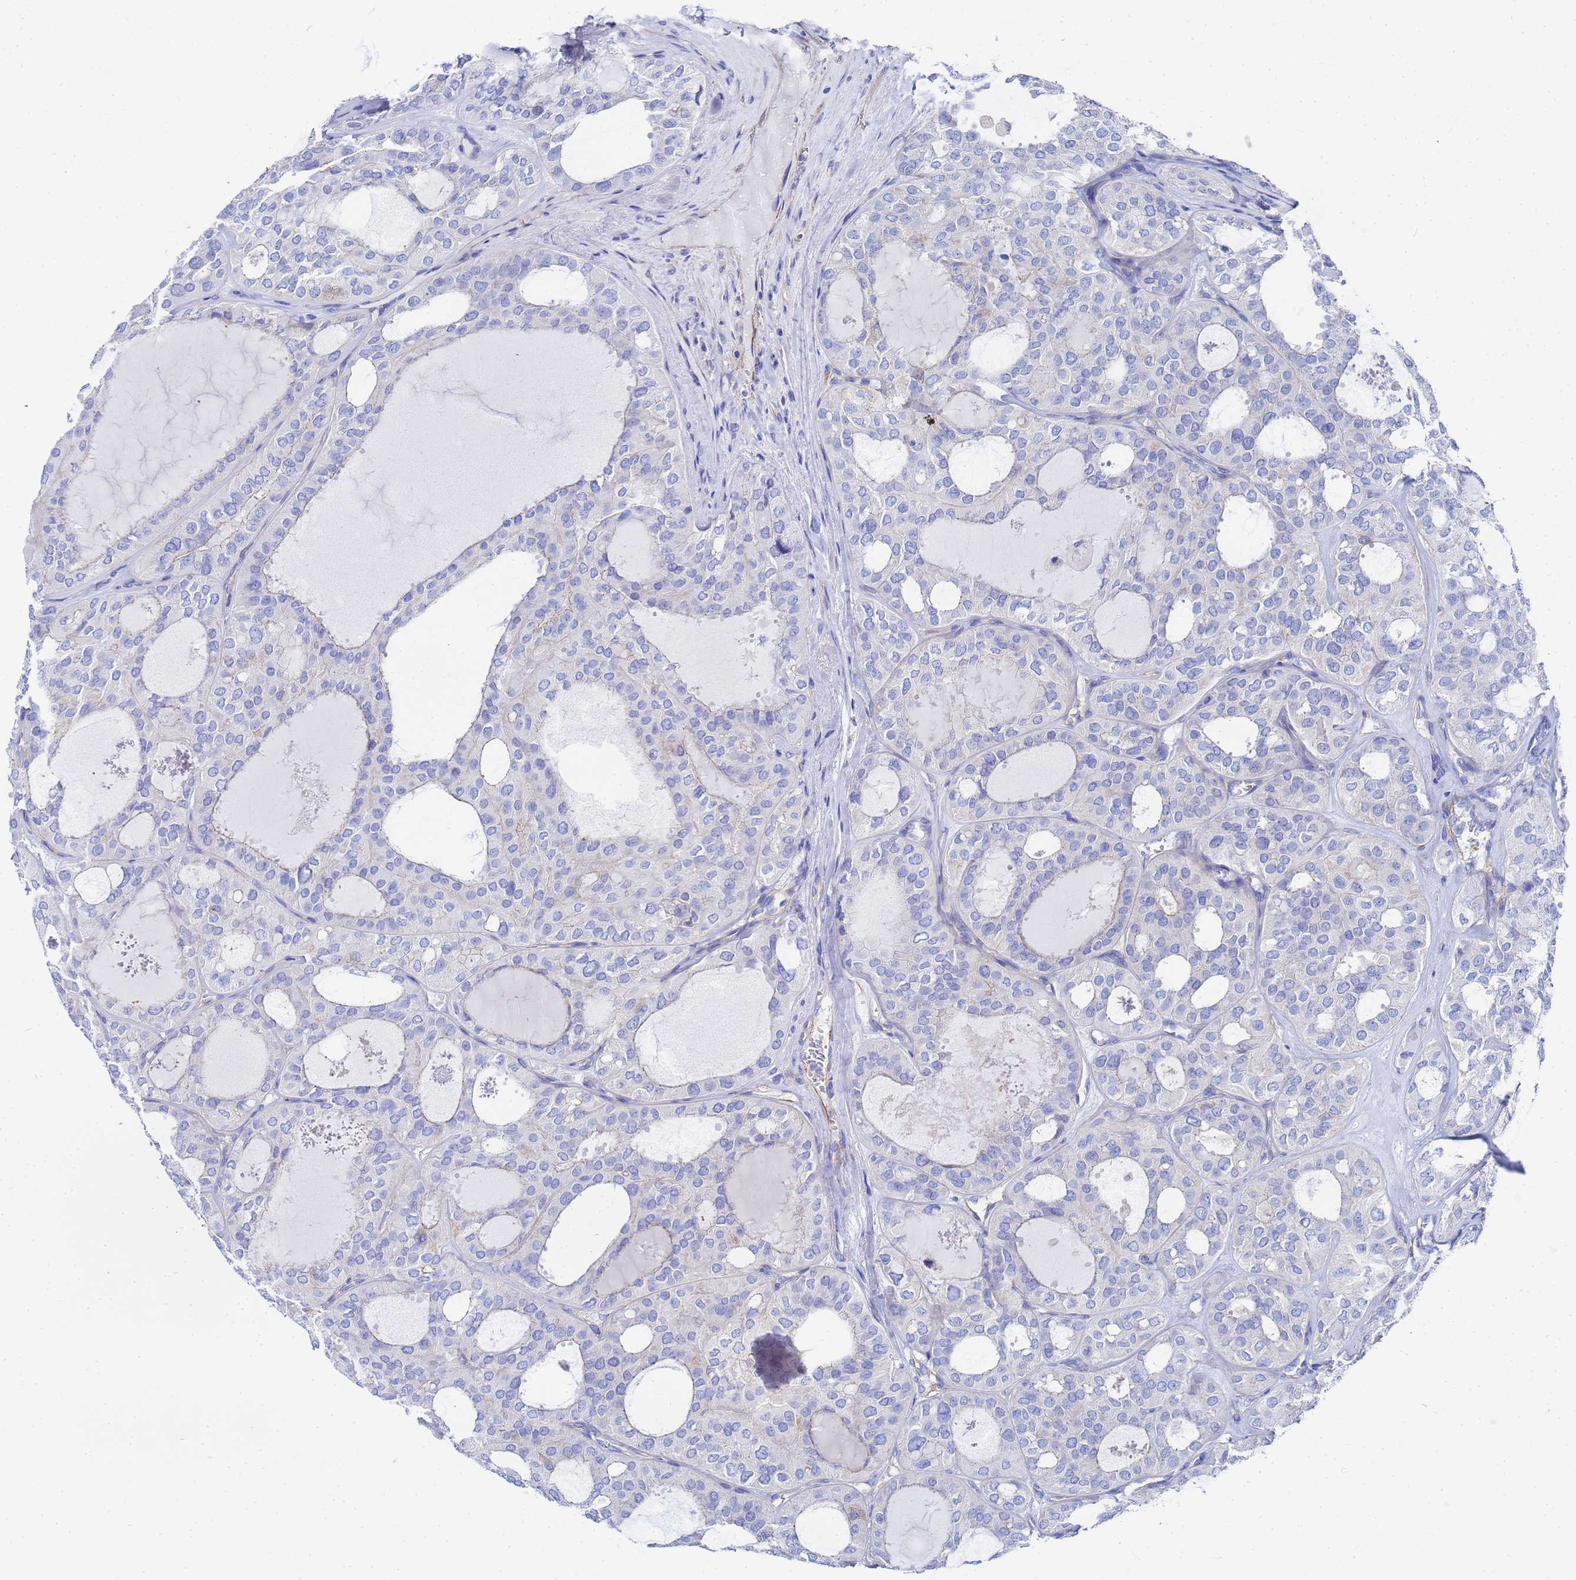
{"staining": {"intensity": "negative", "quantity": "none", "location": "none"}, "tissue": "thyroid cancer", "cell_type": "Tumor cells", "image_type": "cancer", "snomed": [{"axis": "morphology", "description": "Follicular adenoma carcinoma, NOS"}, {"axis": "topography", "description": "Thyroid gland"}], "caption": "Immunohistochemistry of thyroid cancer (follicular adenoma carcinoma) shows no positivity in tumor cells.", "gene": "RAB39B", "patient": {"sex": "male", "age": 75}}